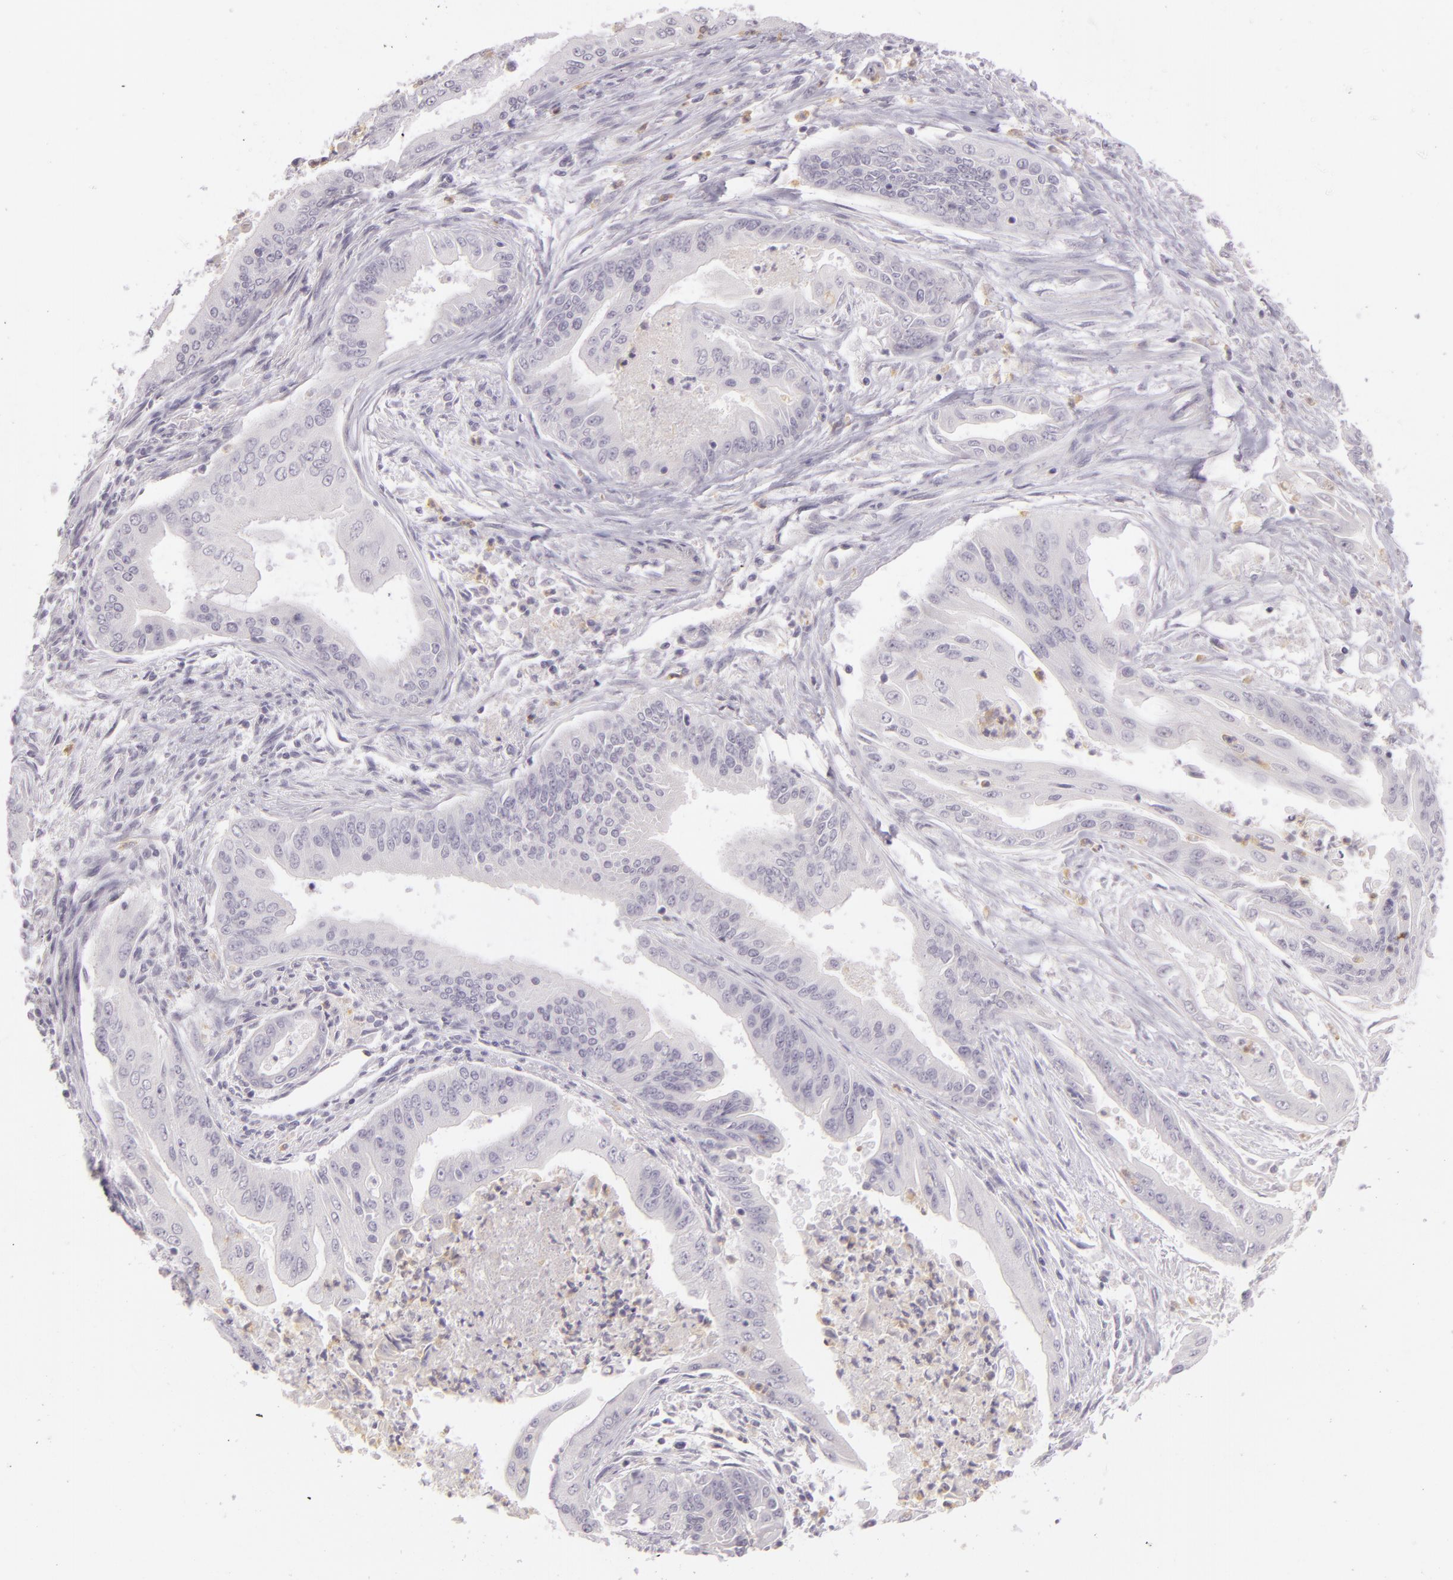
{"staining": {"intensity": "negative", "quantity": "none", "location": "none"}, "tissue": "endometrial cancer", "cell_type": "Tumor cells", "image_type": "cancer", "snomed": [{"axis": "morphology", "description": "Adenocarcinoma, NOS"}, {"axis": "topography", "description": "Endometrium"}], "caption": "Immunohistochemical staining of endometrial cancer (adenocarcinoma) displays no significant expression in tumor cells.", "gene": "CBS", "patient": {"sex": "female", "age": 63}}